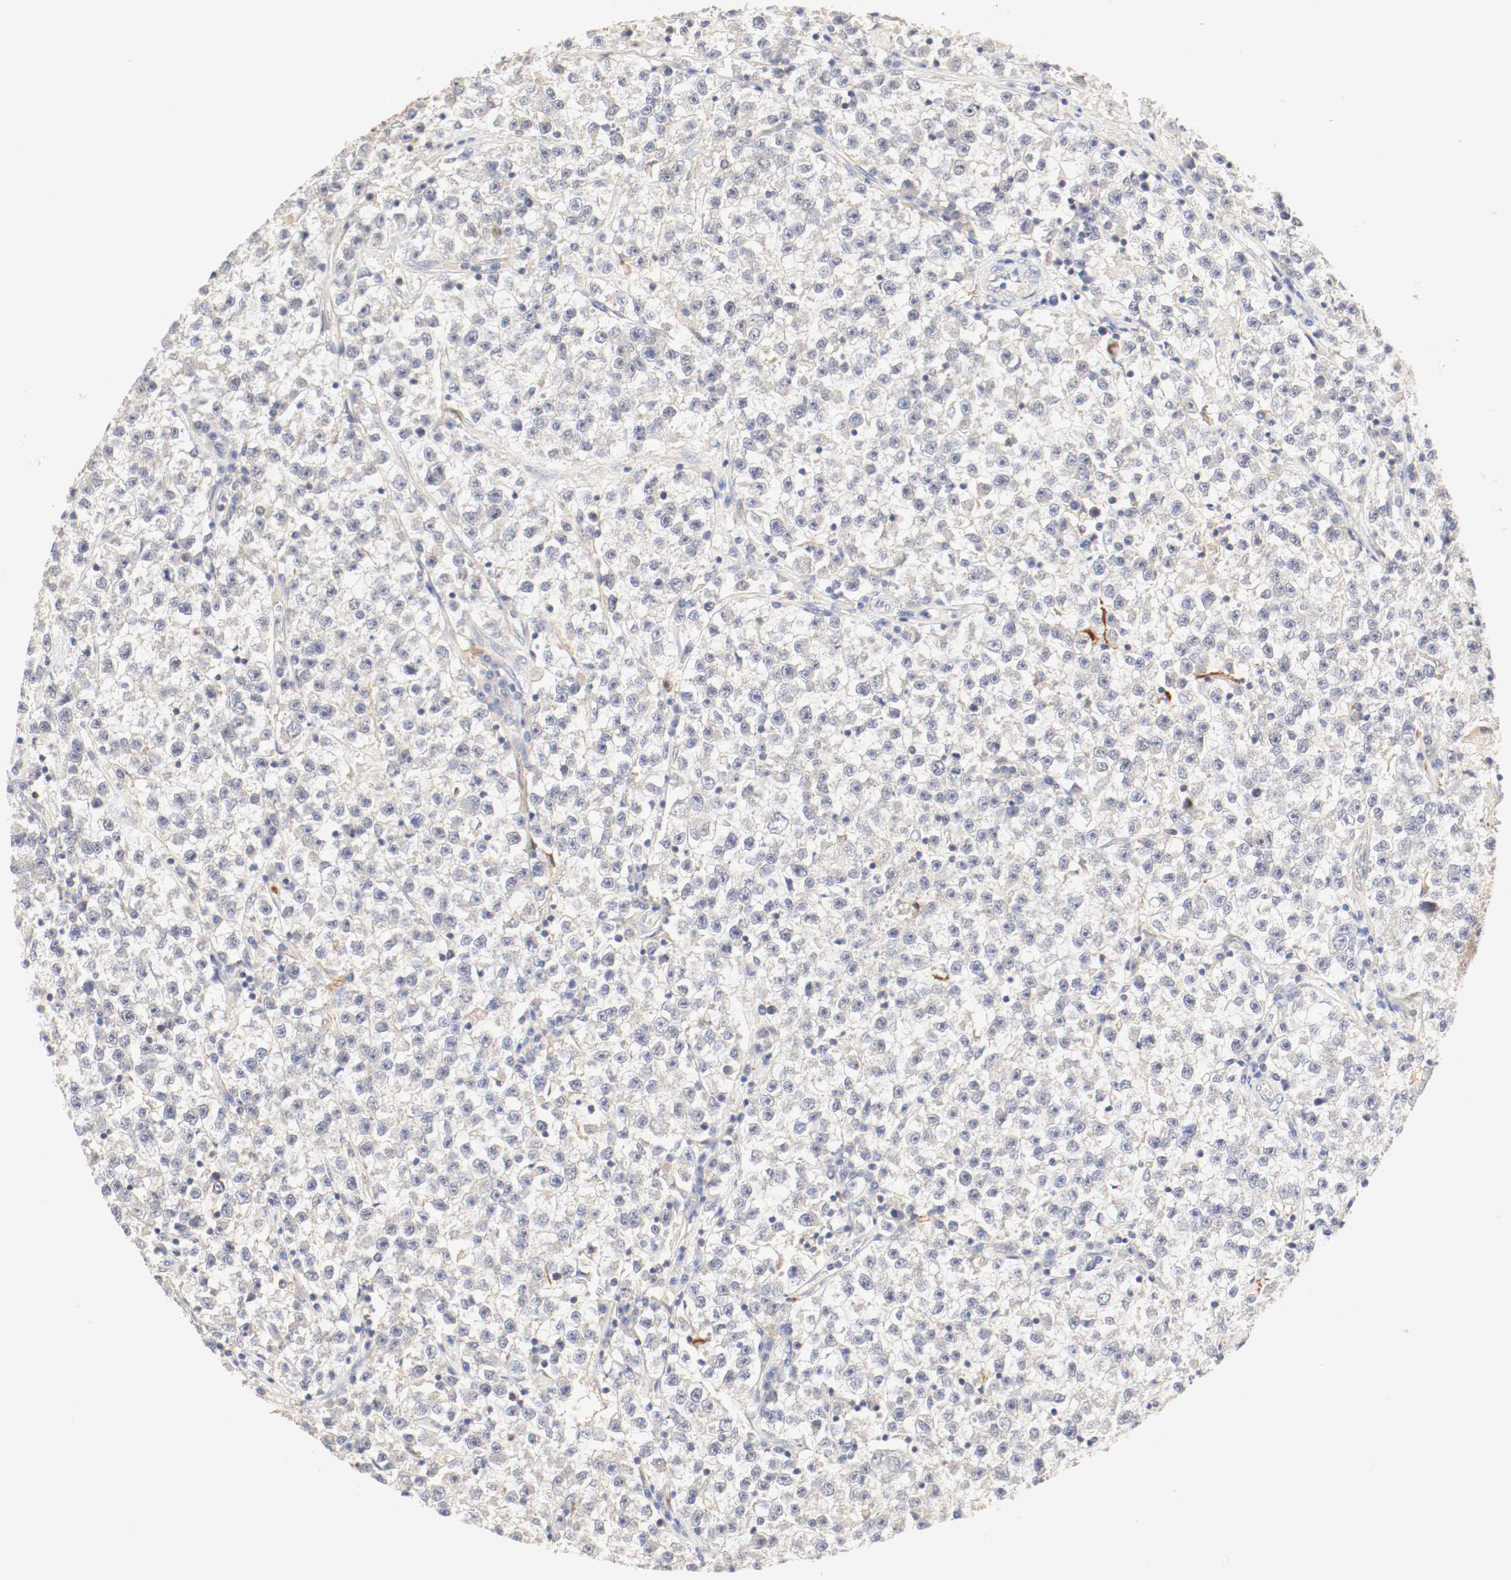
{"staining": {"intensity": "weak", "quantity": "<25%", "location": "cytoplasmic/membranous"}, "tissue": "testis cancer", "cell_type": "Tumor cells", "image_type": "cancer", "snomed": [{"axis": "morphology", "description": "Seminoma, NOS"}, {"axis": "topography", "description": "Testis"}], "caption": "DAB (3,3'-diaminobenzidine) immunohistochemical staining of human testis cancer (seminoma) displays no significant positivity in tumor cells.", "gene": "GIT1", "patient": {"sex": "male", "age": 22}}